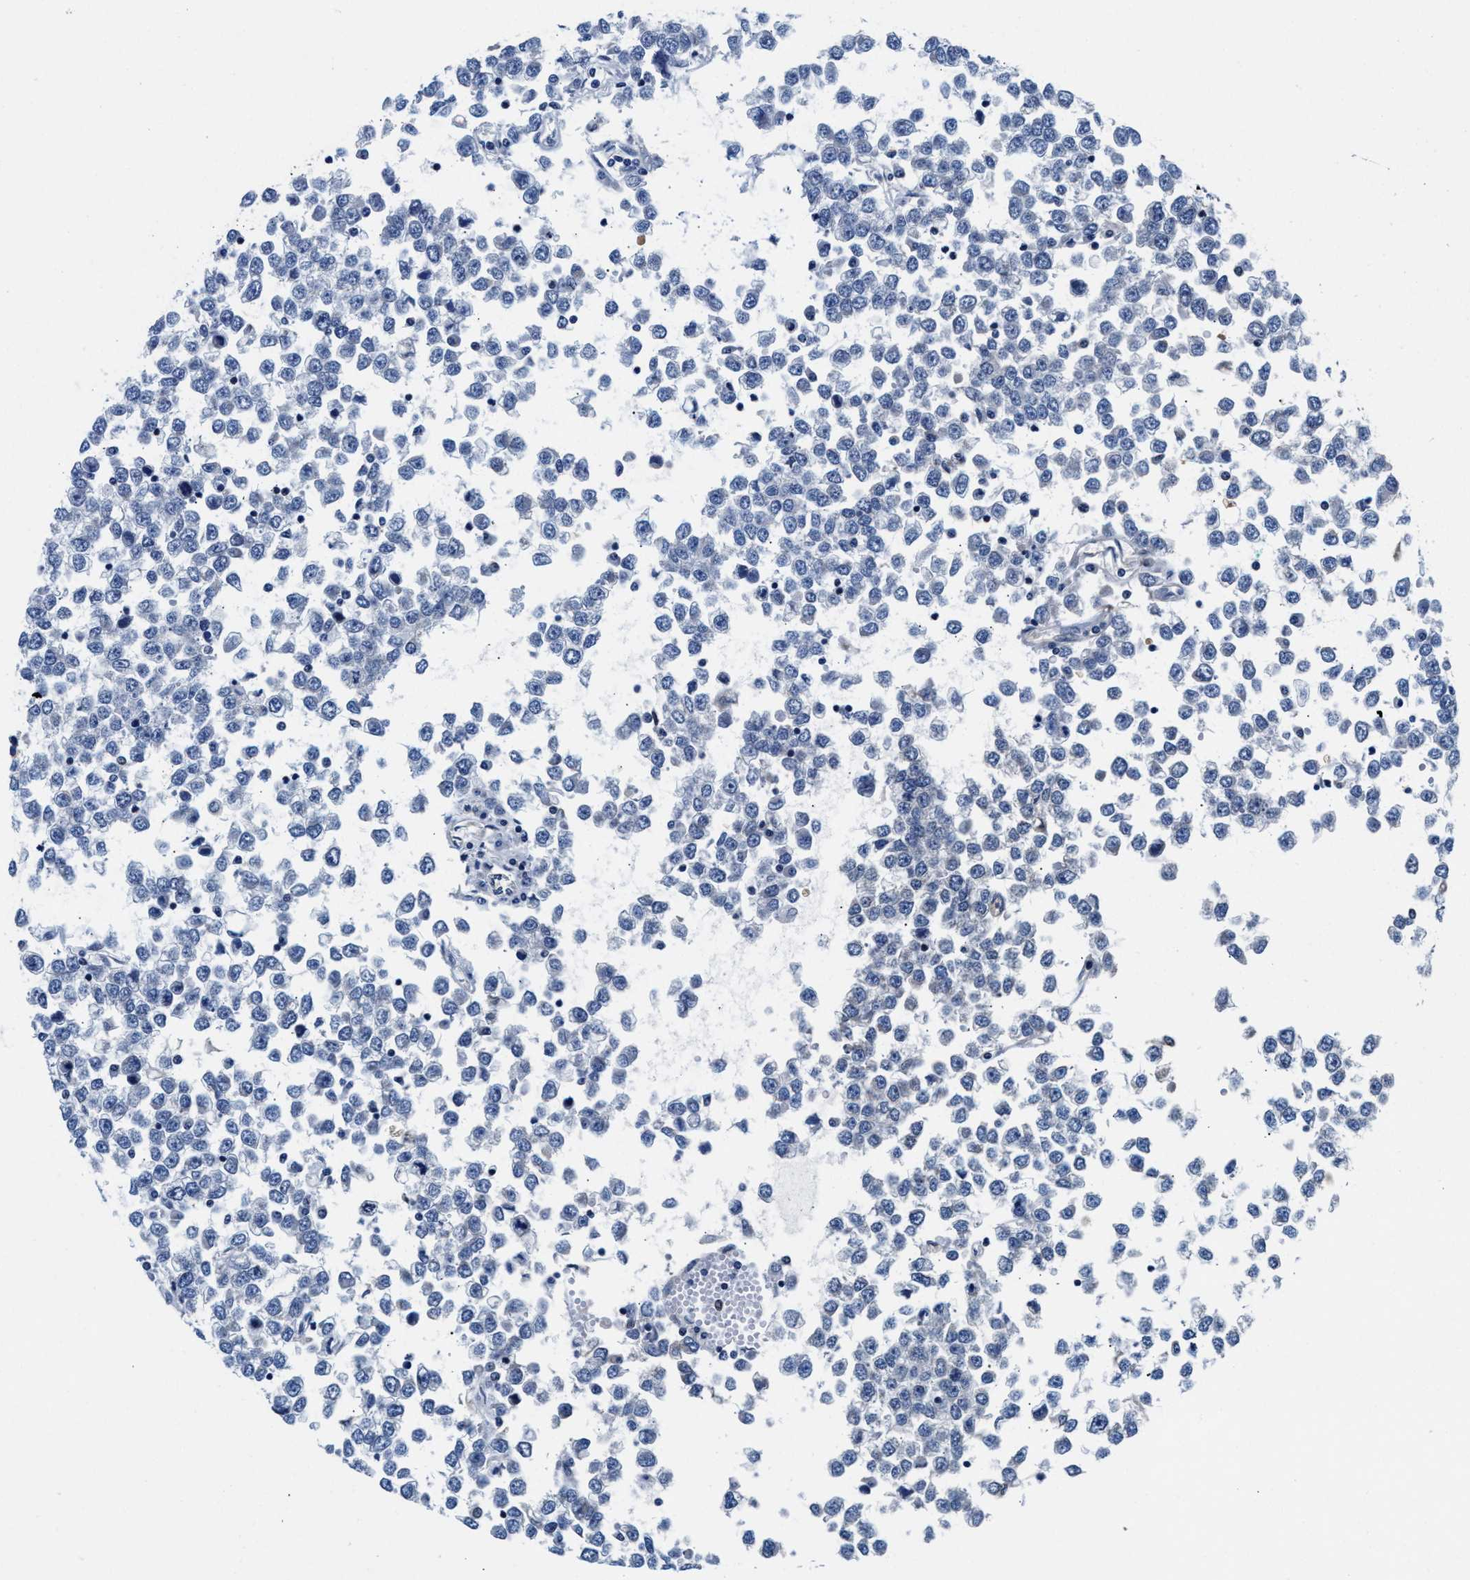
{"staining": {"intensity": "negative", "quantity": "none", "location": "none"}, "tissue": "testis cancer", "cell_type": "Tumor cells", "image_type": "cancer", "snomed": [{"axis": "morphology", "description": "Seminoma, NOS"}, {"axis": "topography", "description": "Testis"}], "caption": "A high-resolution micrograph shows immunohistochemistry (IHC) staining of testis seminoma, which displays no significant staining in tumor cells.", "gene": "MYH3", "patient": {"sex": "male", "age": 65}}